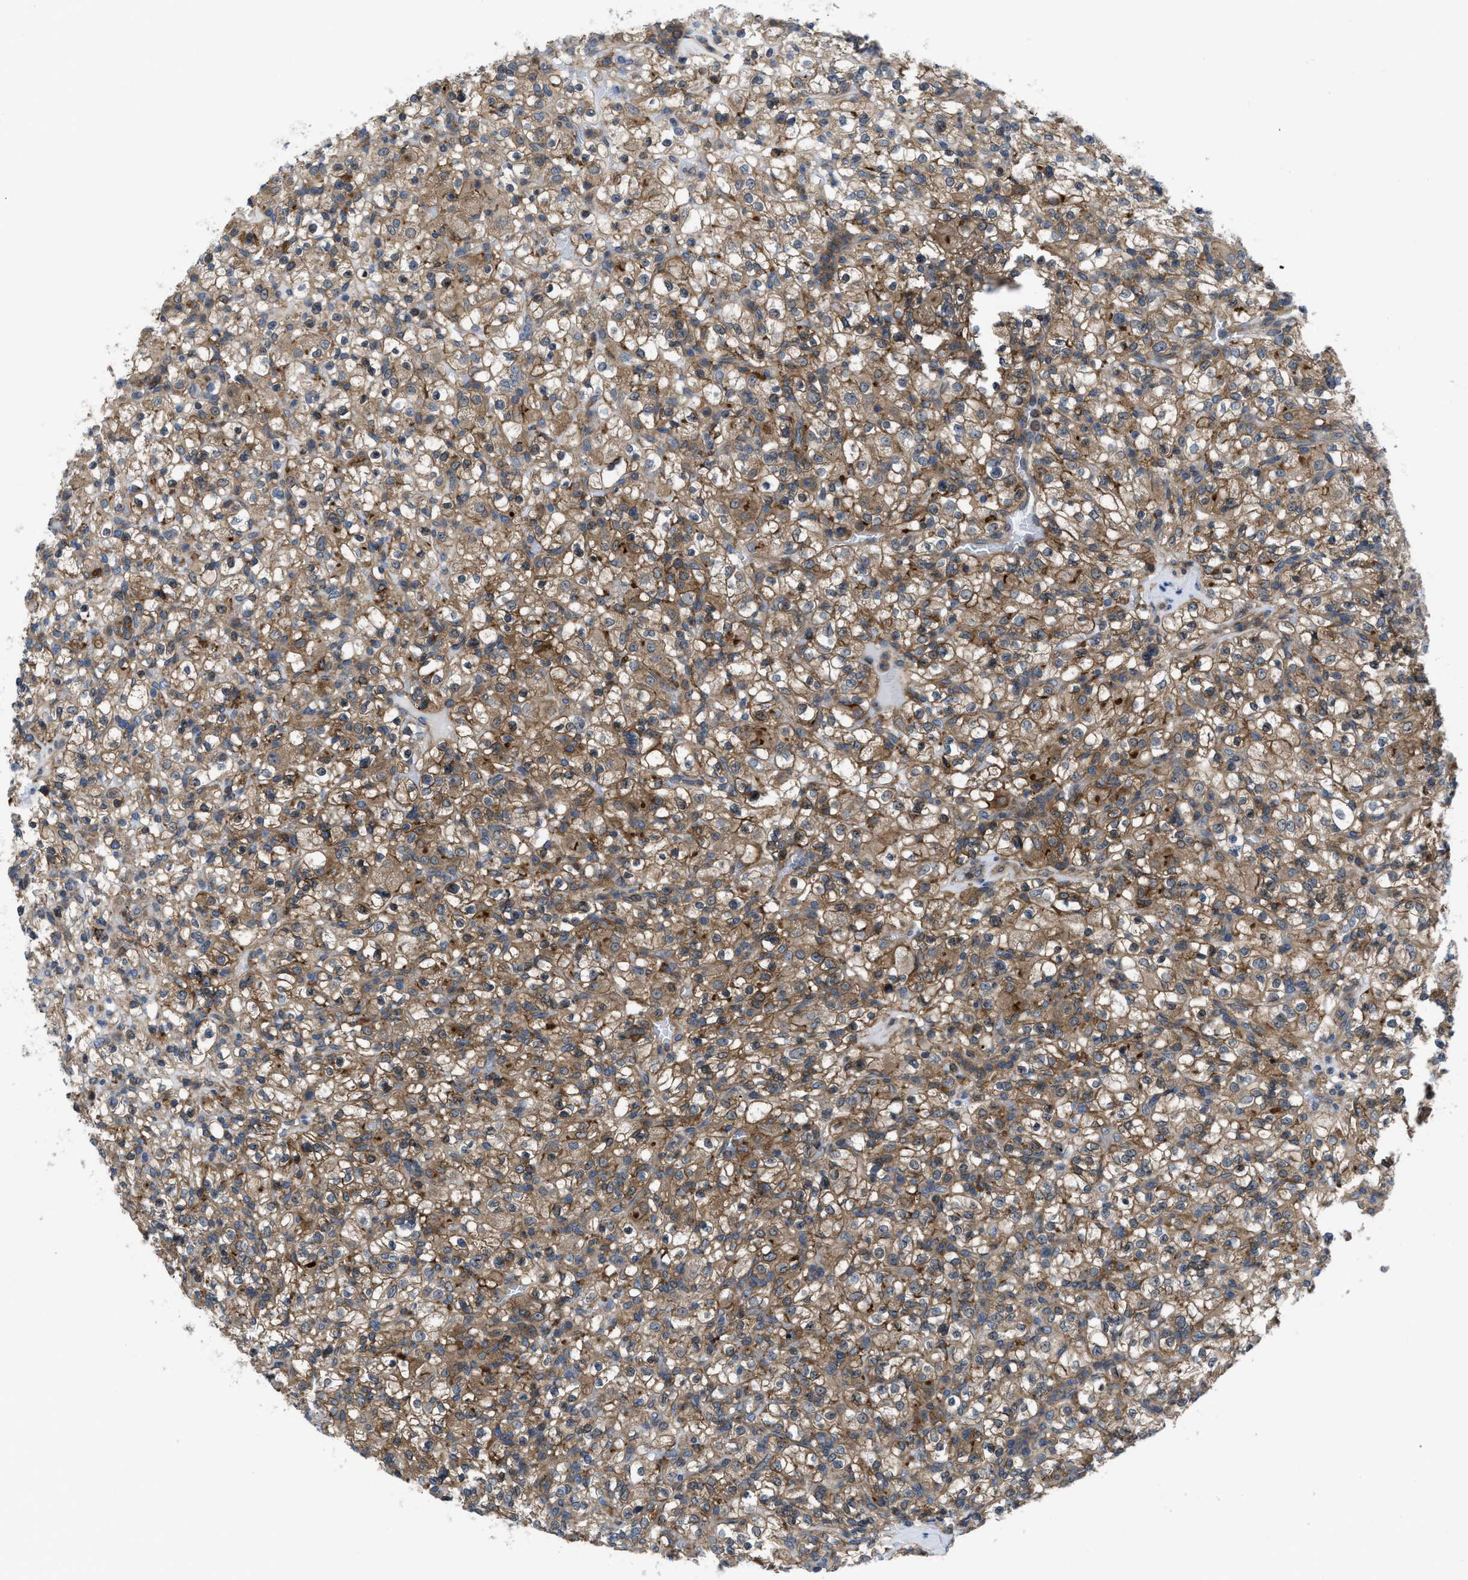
{"staining": {"intensity": "moderate", "quantity": ">75%", "location": "cytoplasmic/membranous"}, "tissue": "renal cancer", "cell_type": "Tumor cells", "image_type": "cancer", "snomed": [{"axis": "morphology", "description": "Normal tissue, NOS"}, {"axis": "morphology", "description": "Adenocarcinoma, NOS"}, {"axis": "topography", "description": "Kidney"}], "caption": "DAB immunohistochemical staining of human adenocarcinoma (renal) displays moderate cytoplasmic/membranous protein expression in about >75% of tumor cells.", "gene": "MYO18A", "patient": {"sex": "female", "age": 72}}